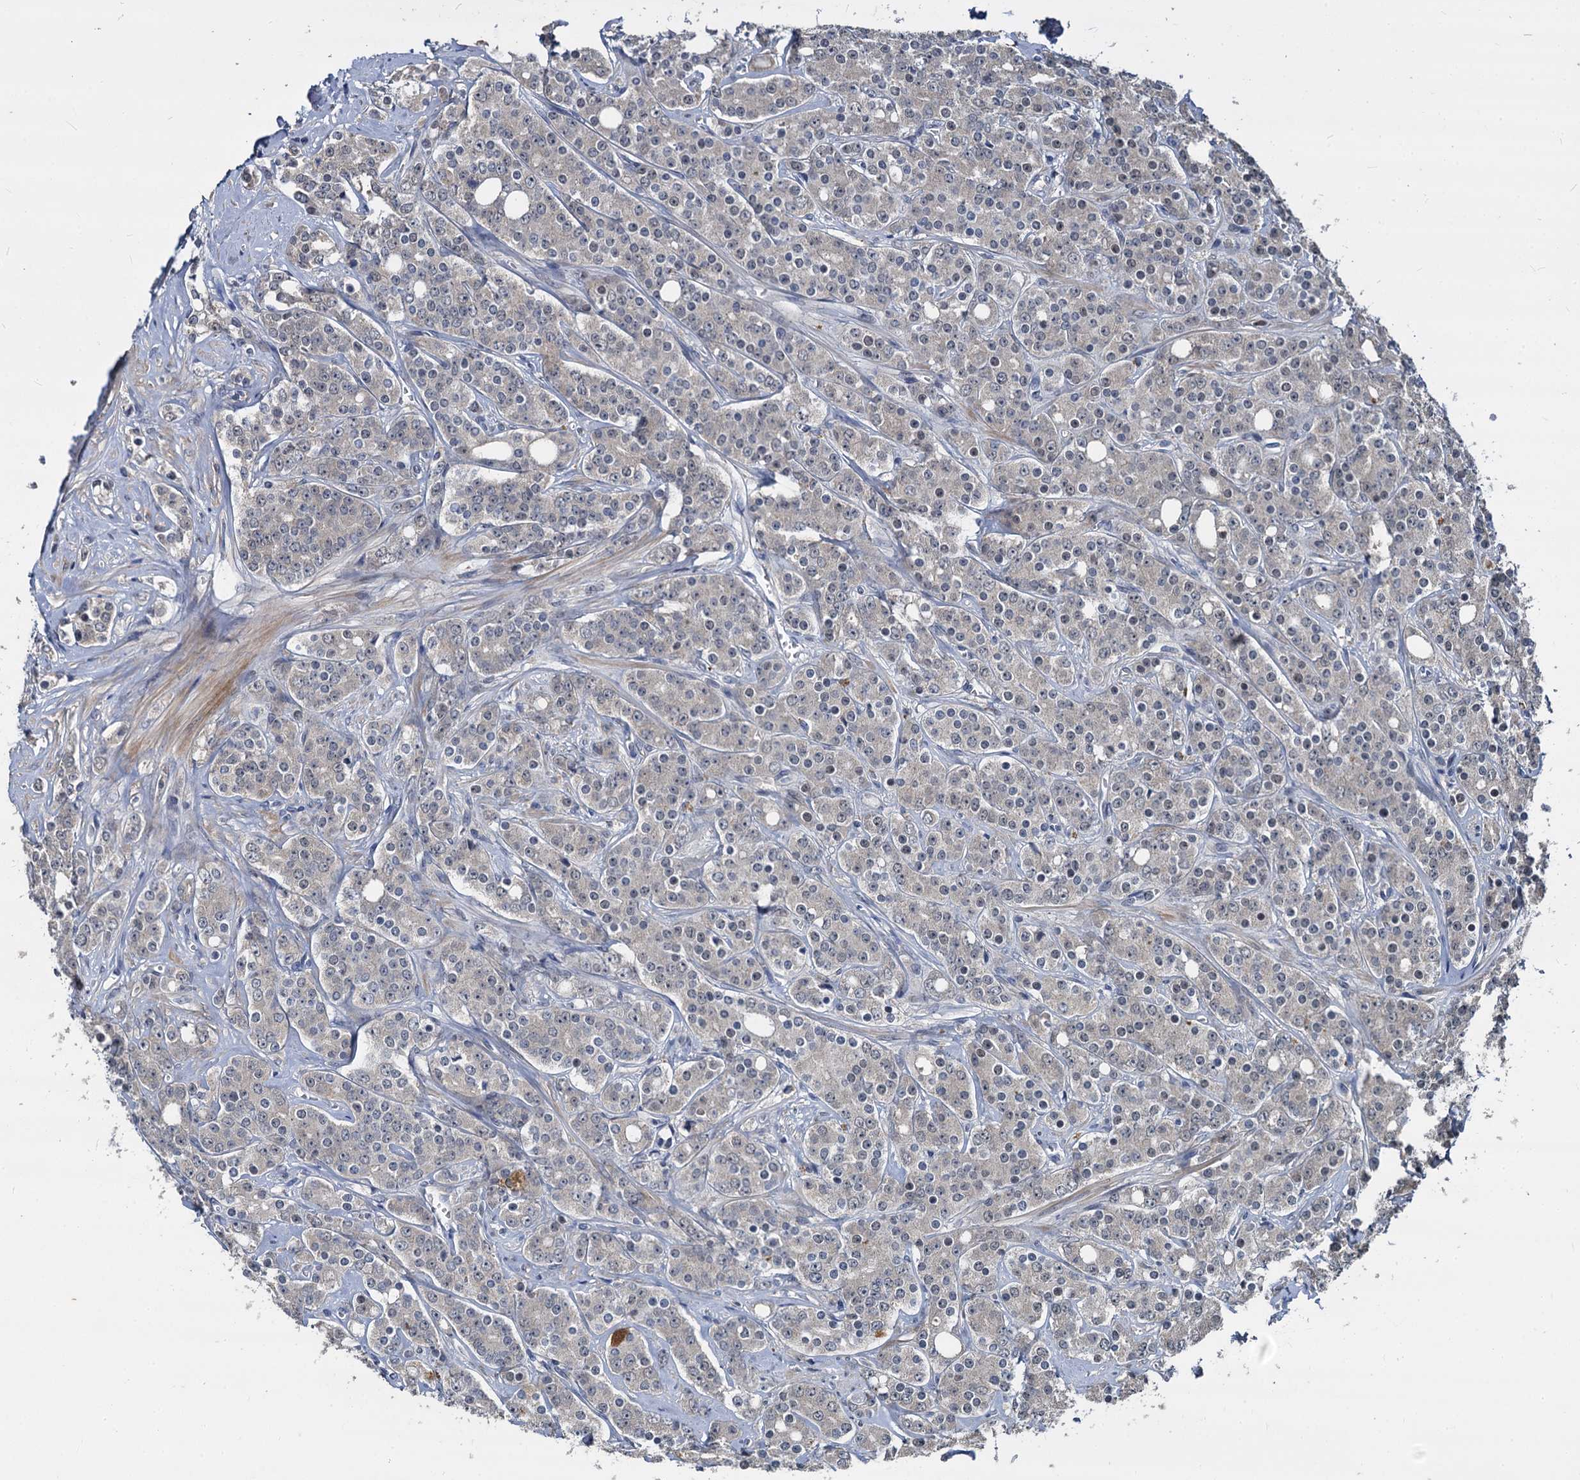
{"staining": {"intensity": "negative", "quantity": "none", "location": "none"}, "tissue": "prostate cancer", "cell_type": "Tumor cells", "image_type": "cancer", "snomed": [{"axis": "morphology", "description": "Adenocarcinoma, High grade"}, {"axis": "topography", "description": "Prostate"}], "caption": "IHC photomicrograph of prostate cancer (adenocarcinoma (high-grade)) stained for a protein (brown), which exhibits no positivity in tumor cells. (DAB (3,3'-diaminobenzidine) immunohistochemistry, high magnification).", "gene": "CCDC184", "patient": {"sex": "male", "age": 62}}